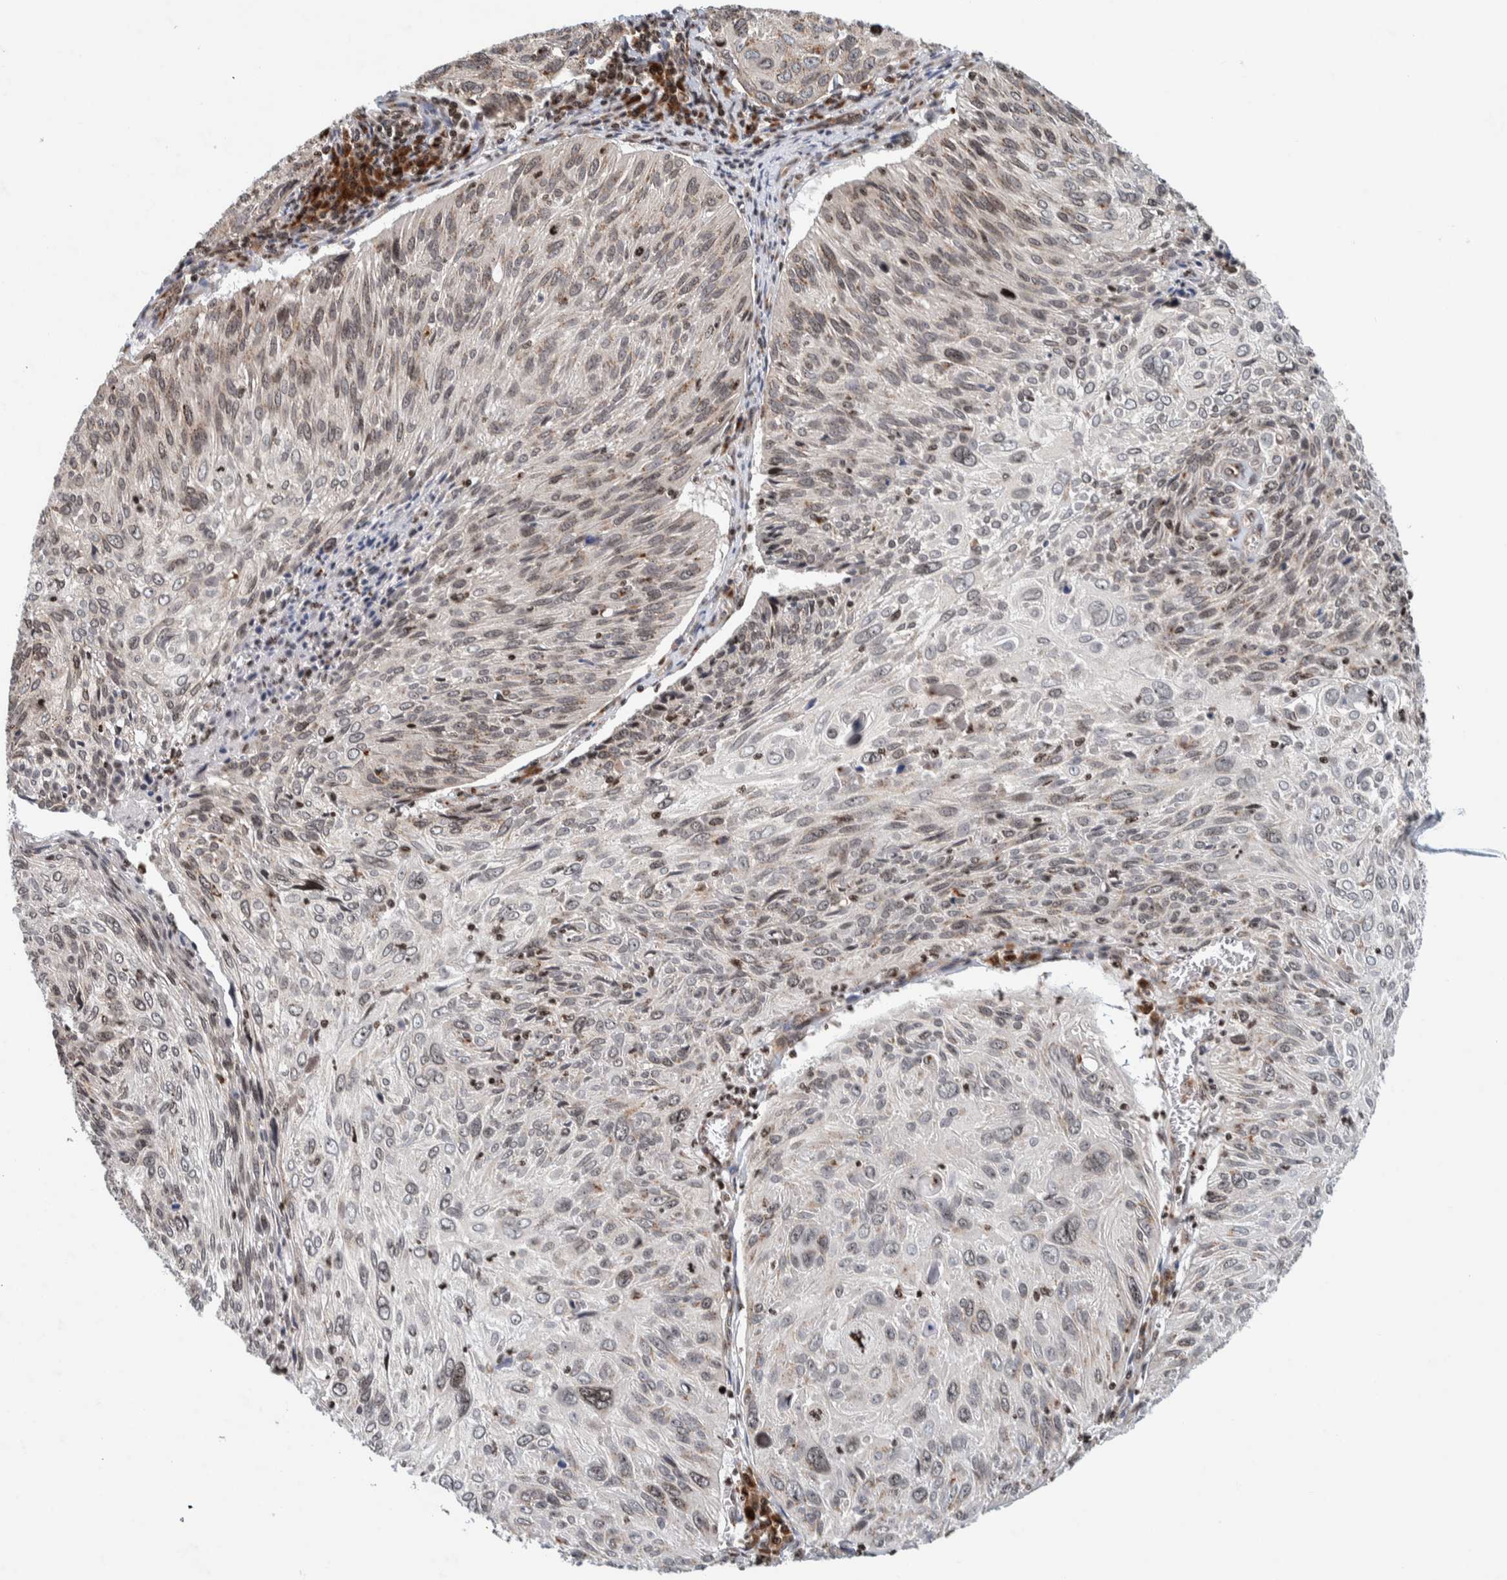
{"staining": {"intensity": "weak", "quantity": "<25%", "location": "cytoplasmic/membranous,nuclear"}, "tissue": "cervical cancer", "cell_type": "Tumor cells", "image_type": "cancer", "snomed": [{"axis": "morphology", "description": "Squamous cell carcinoma, NOS"}, {"axis": "topography", "description": "Cervix"}], "caption": "Photomicrograph shows no significant protein staining in tumor cells of cervical cancer.", "gene": "CCDC182", "patient": {"sex": "female", "age": 51}}